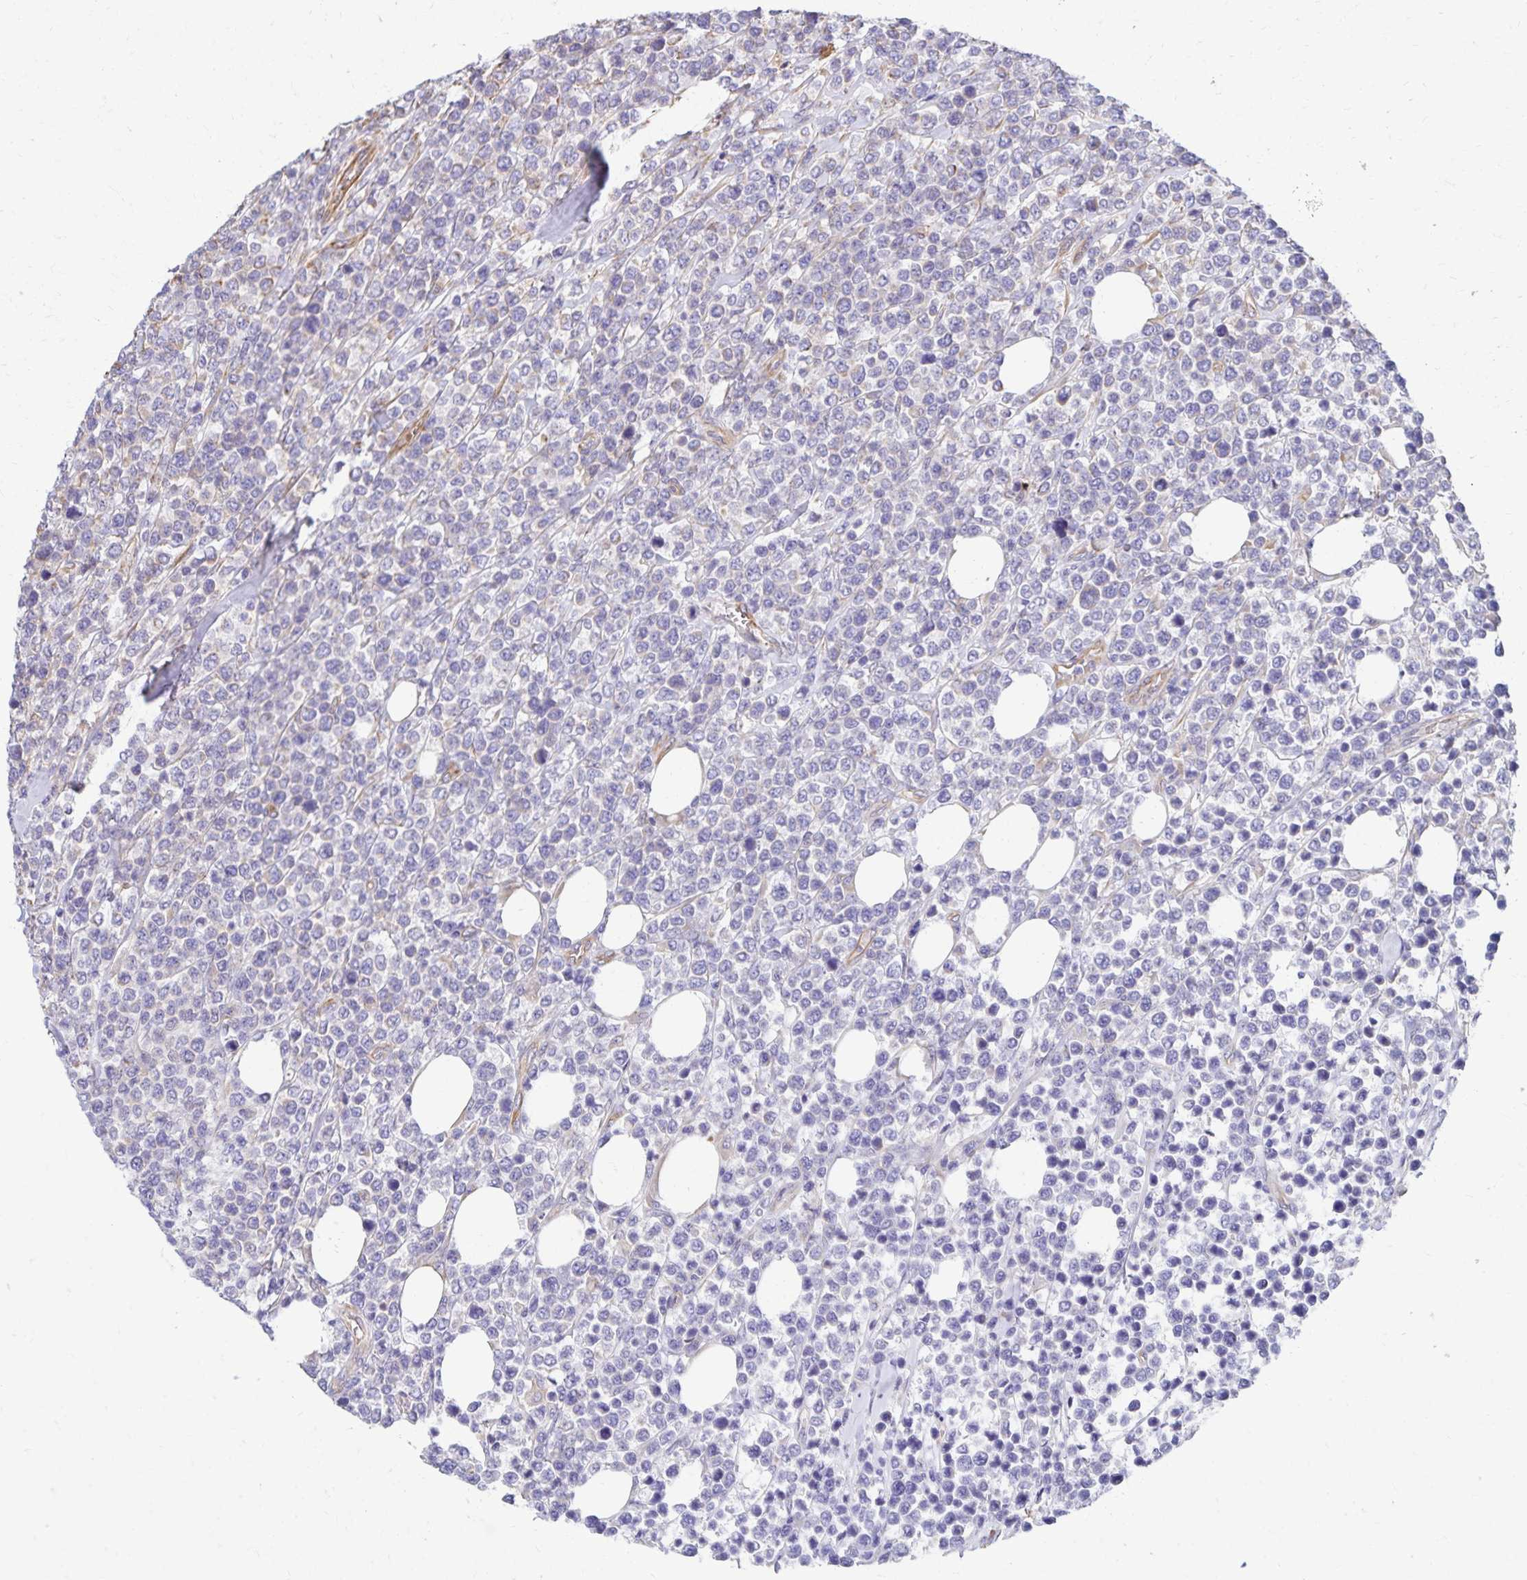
{"staining": {"intensity": "negative", "quantity": "none", "location": "none"}, "tissue": "lymphoma", "cell_type": "Tumor cells", "image_type": "cancer", "snomed": [{"axis": "morphology", "description": "Malignant lymphoma, non-Hodgkin's type, High grade"}, {"axis": "topography", "description": "Soft tissue"}], "caption": "High magnification brightfield microscopy of lymphoma stained with DAB (3,3'-diaminobenzidine) (brown) and counterstained with hematoxylin (blue): tumor cells show no significant positivity.", "gene": "TRPV6", "patient": {"sex": "female", "age": 56}}